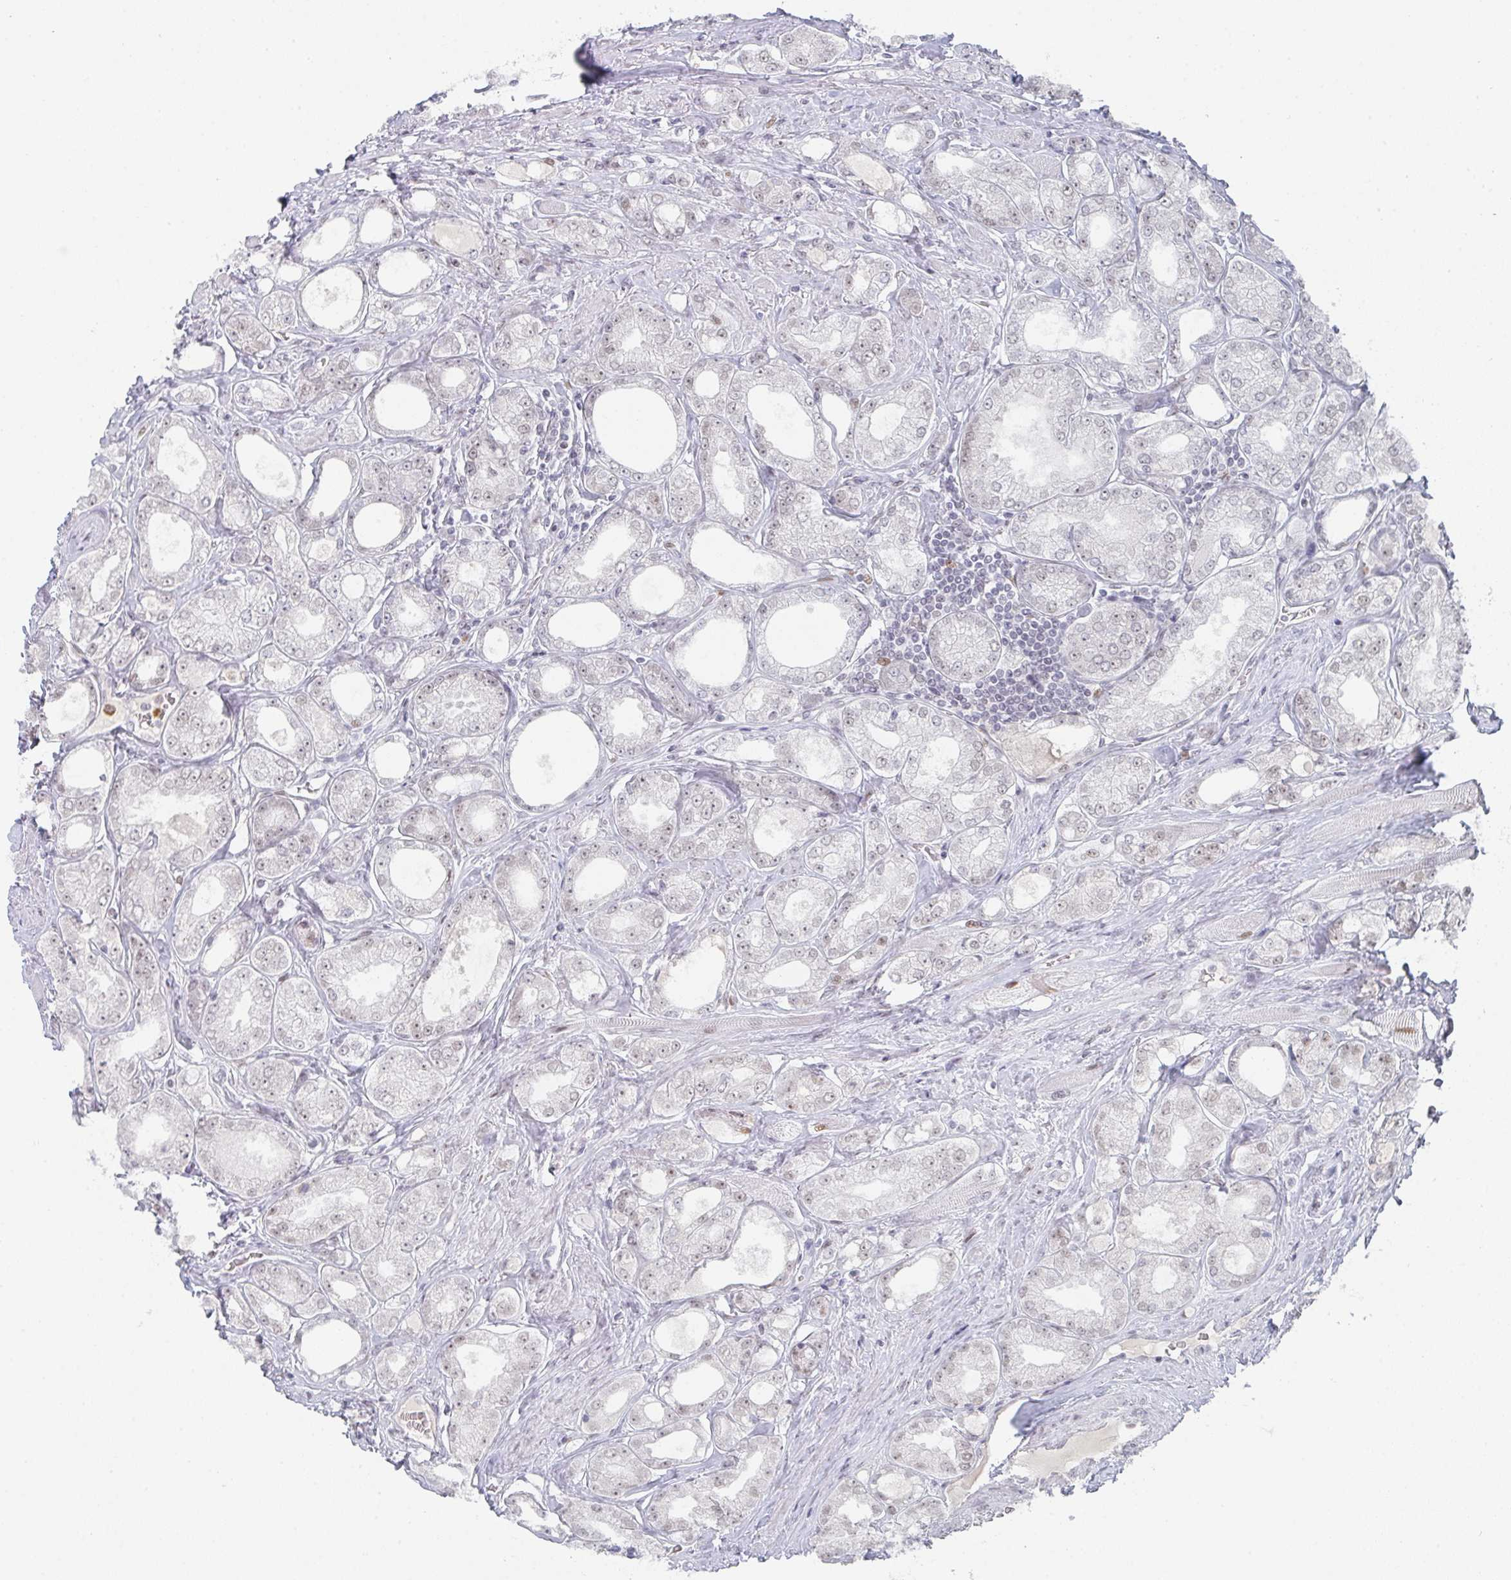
{"staining": {"intensity": "weak", "quantity": "<25%", "location": "nuclear"}, "tissue": "prostate cancer", "cell_type": "Tumor cells", "image_type": "cancer", "snomed": [{"axis": "morphology", "description": "Adenocarcinoma, High grade"}, {"axis": "topography", "description": "Prostate"}], "caption": "A micrograph of high-grade adenocarcinoma (prostate) stained for a protein shows no brown staining in tumor cells.", "gene": "LIN54", "patient": {"sex": "male", "age": 68}}